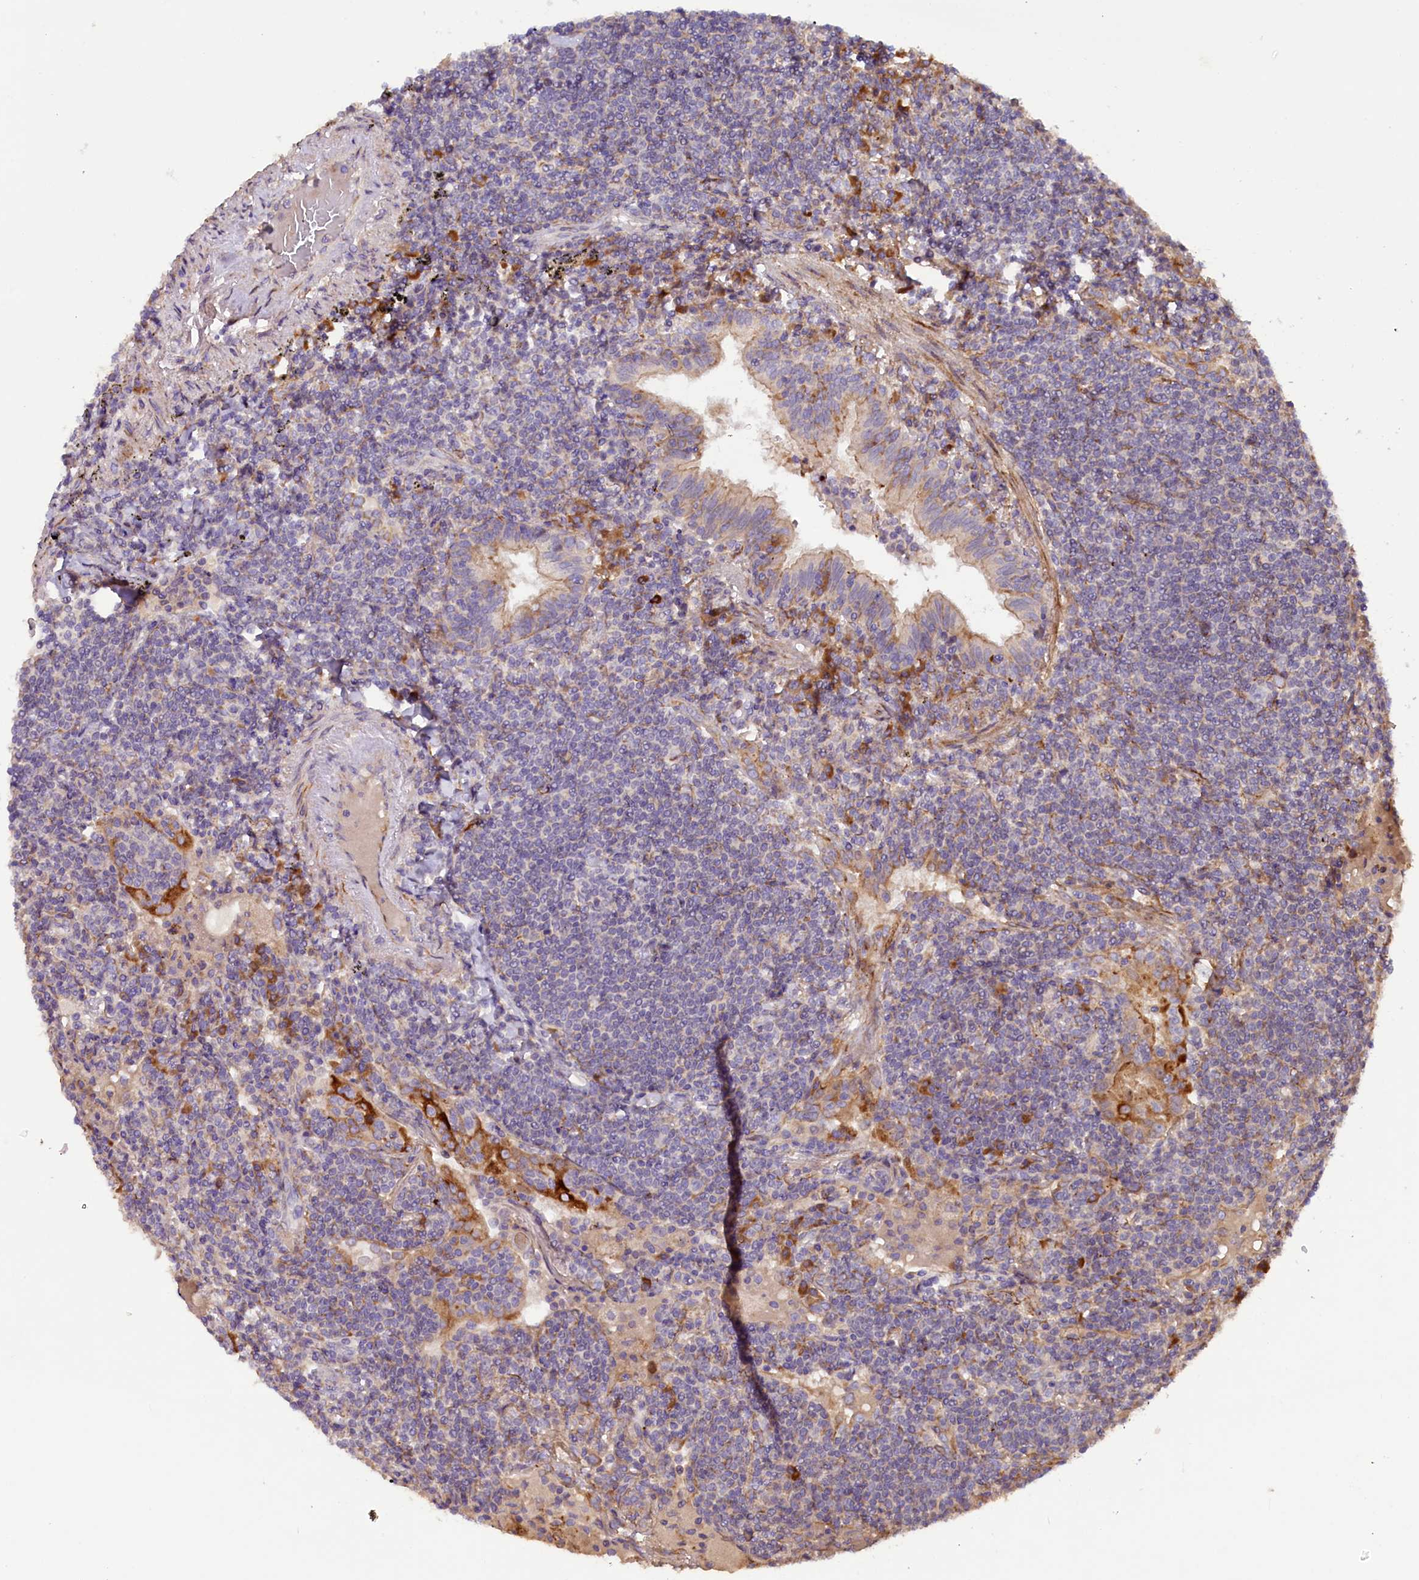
{"staining": {"intensity": "negative", "quantity": "none", "location": "none"}, "tissue": "lymphoma", "cell_type": "Tumor cells", "image_type": "cancer", "snomed": [{"axis": "morphology", "description": "Malignant lymphoma, non-Hodgkin's type, Low grade"}, {"axis": "topography", "description": "Lung"}], "caption": "Immunohistochemistry (IHC) image of neoplastic tissue: malignant lymphoma, non-Hodgkin's type (low-grade) stained with DAB exhibits no significant protein staining in tumor cells.", "gene": "SSC5D", "patient": {"sex": "female", "age": 71}}